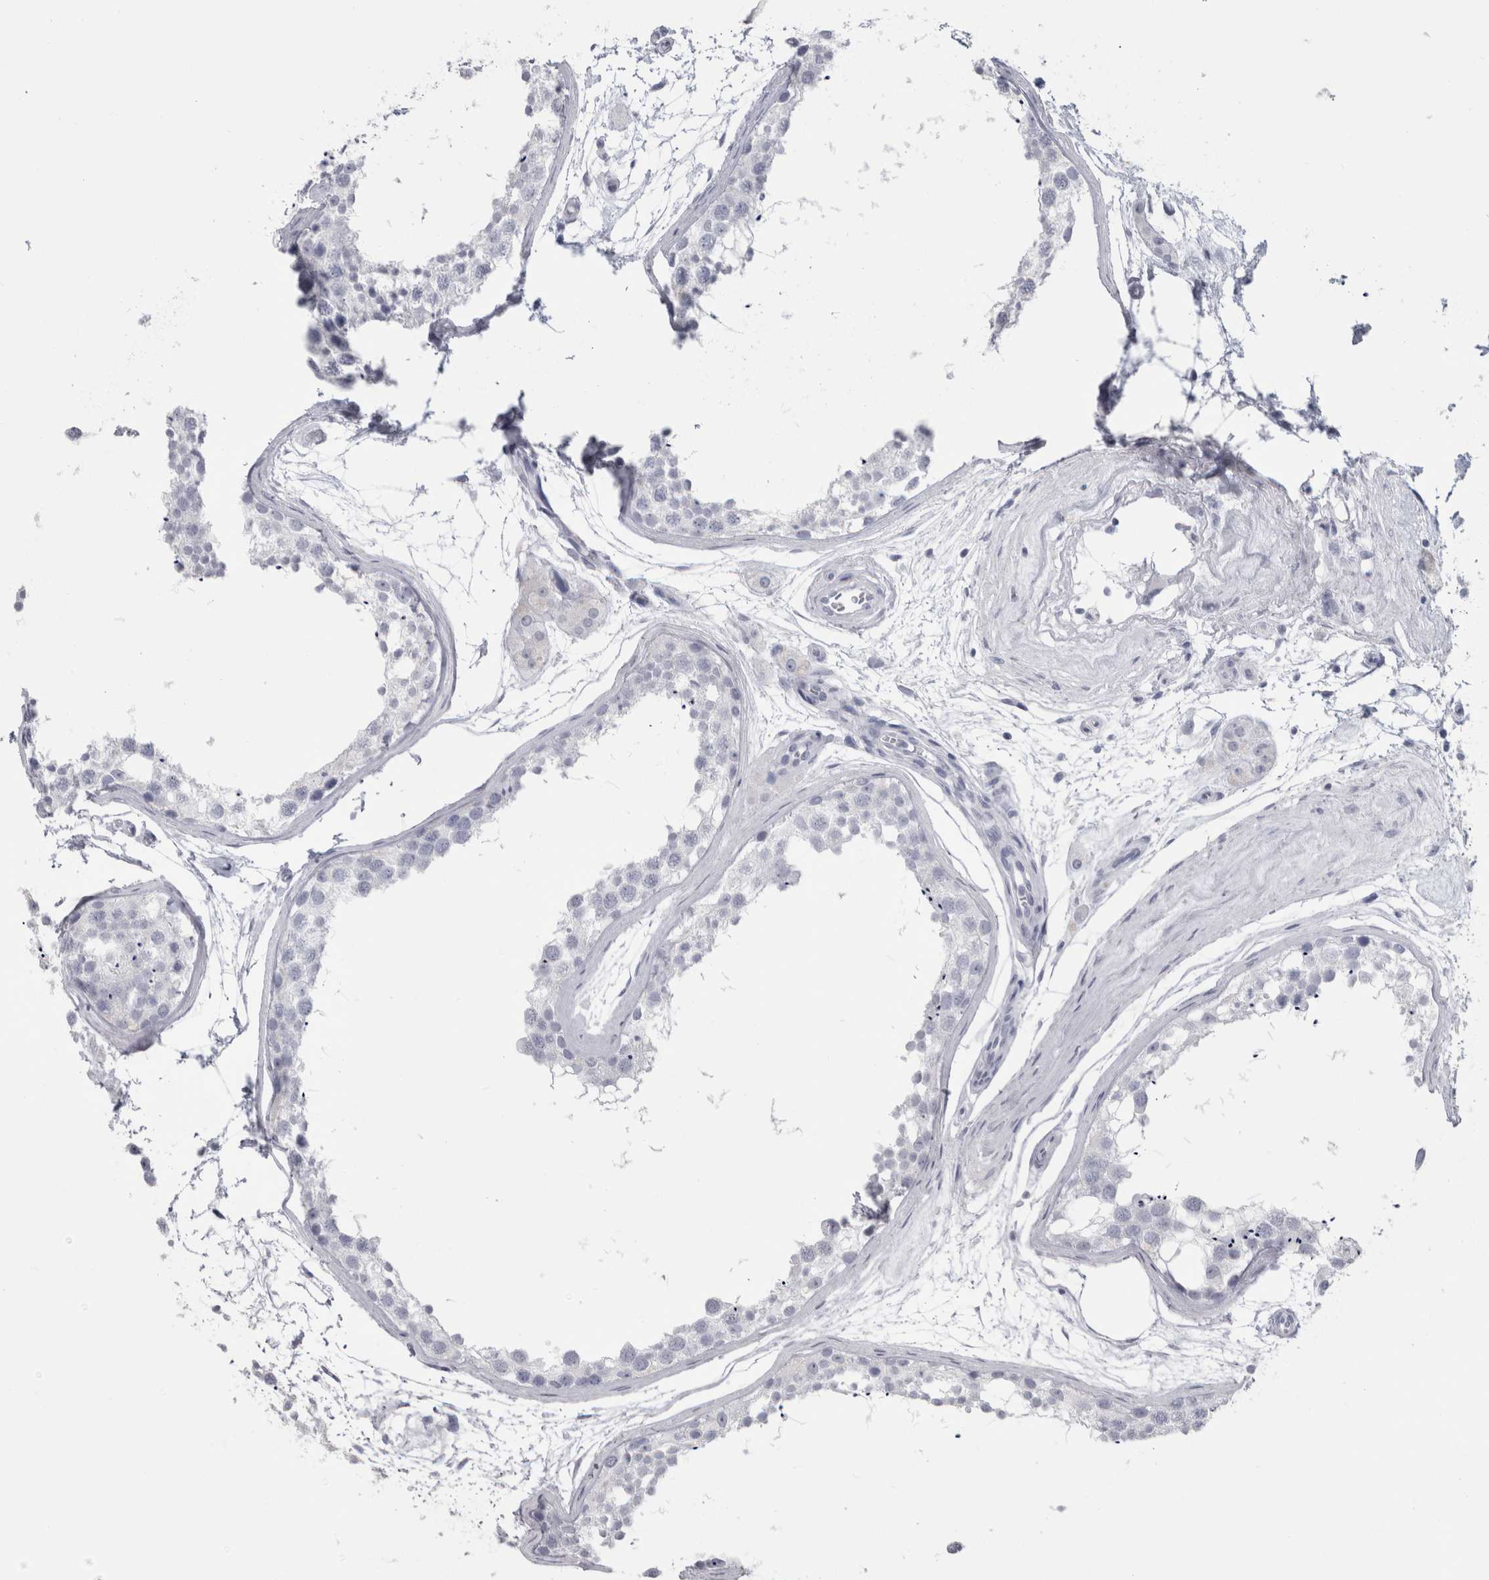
{"staining": {"intensity": "negative", "quantity": "none", "location": "none"}, "tissue": "testis", "cell_type": "Cells in seminiferous ducts", "image_type": "normal", "snomed": [{"axis": "morphology", "description": "Normal tissue, NOS"}, {"axis": "topography", "description": "Testis"}], "caption": "IHC histopathology image of benign testis: testis stained with DAB shows no significant protein positivity in cells in seminiferous ducts.", "gene": "PTH", "patient": {"sex": "male", "age": 56}}